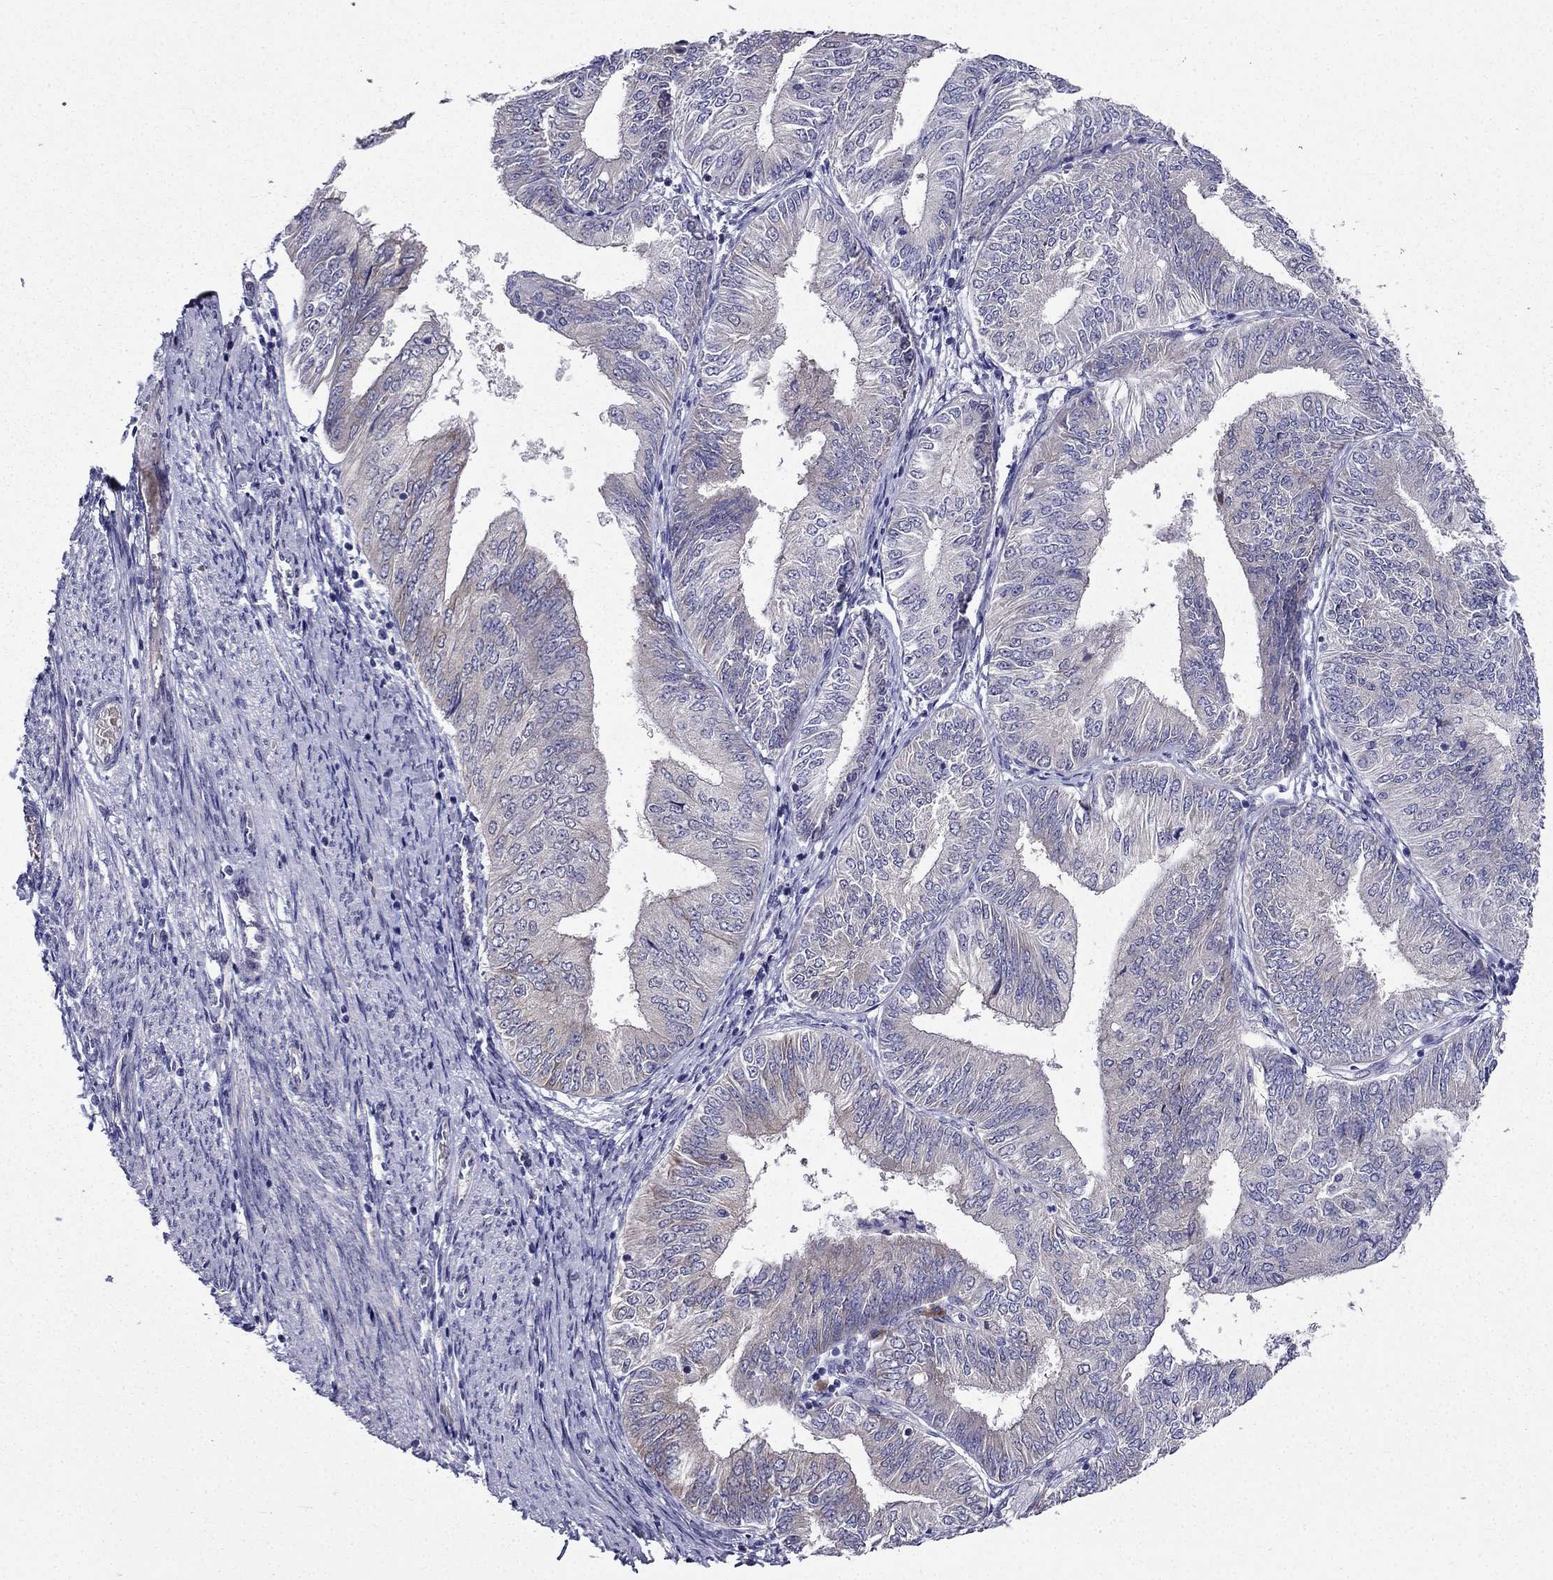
{"staining": {"intensity": "weak", "quantity": "<25%", "location": "cytoplasmic/membranous"}, "tissue": "endometrial cancer", "cell_type": "Tumor cells", "image_type": "cancer", "snomed": [{"axis": "morphology", "description": "Adenocarcinoma, NOS"}, {"axis": "topography", "description": "Endometrium"}], "caption": "Tumor cells show no significant protein positivity in adenocarcinoma (endometrial). (DAB (3,3'-diaminobenzidine) IHC with hematoxylin counter stain).", "gene": "ARHGEF28", "patient": {"sex": "female", "age": 58}}